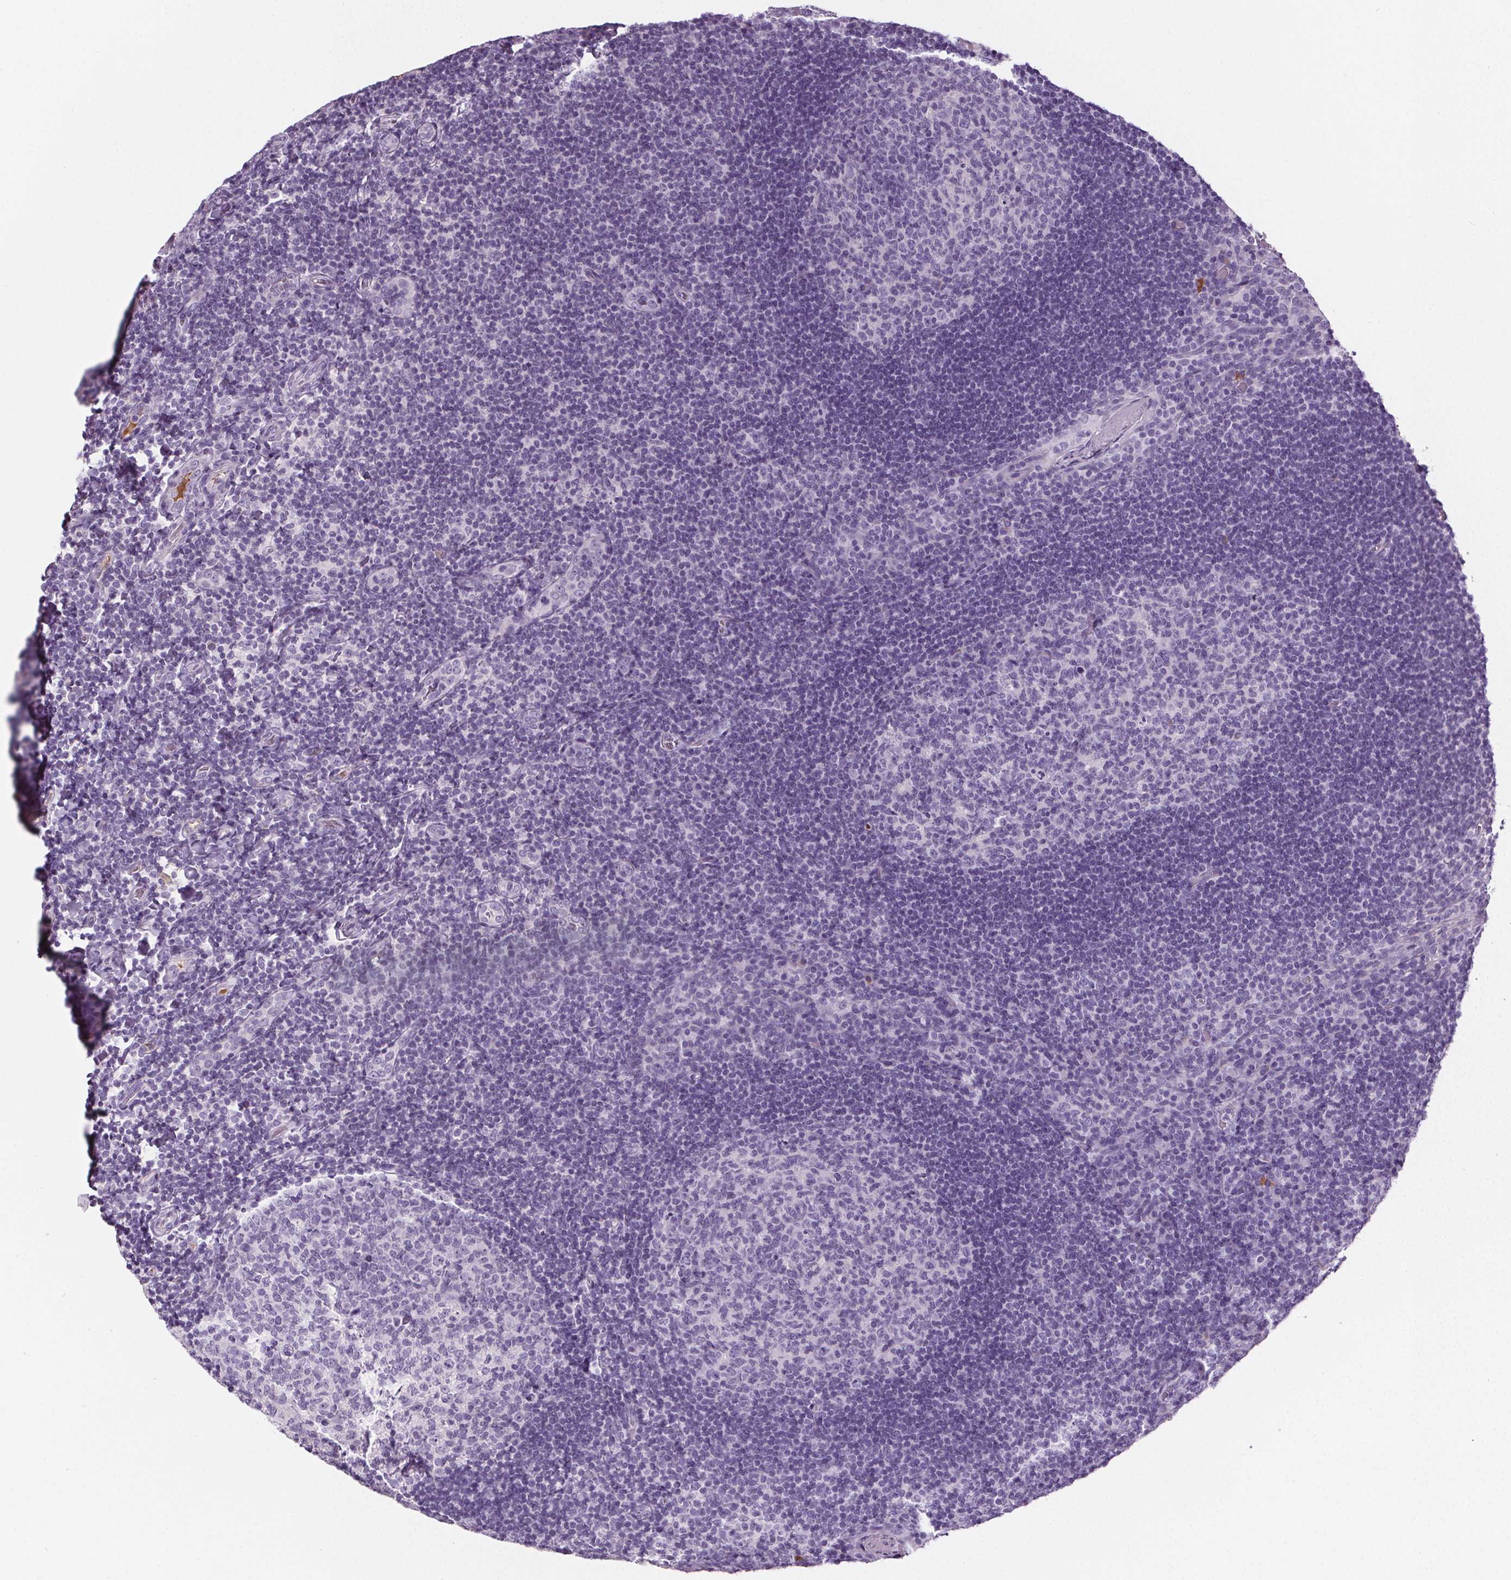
{"staining": {"intensity": "negative", "quantity": "none", "location": "none"}, "tissue": "tonsil", "cell_type": "Germinal center cells", "image_type": "normal", "snomed": [{"axis": "morphology", "description": "Normal tissue, NOS"}, {"axis": "topography", "description": "Tonsil"}], "caption": "There is no significant staining in germinal center cells of tonsil.", "gene": "CD5L", "patient": {"sex": "male", "age": 17}}